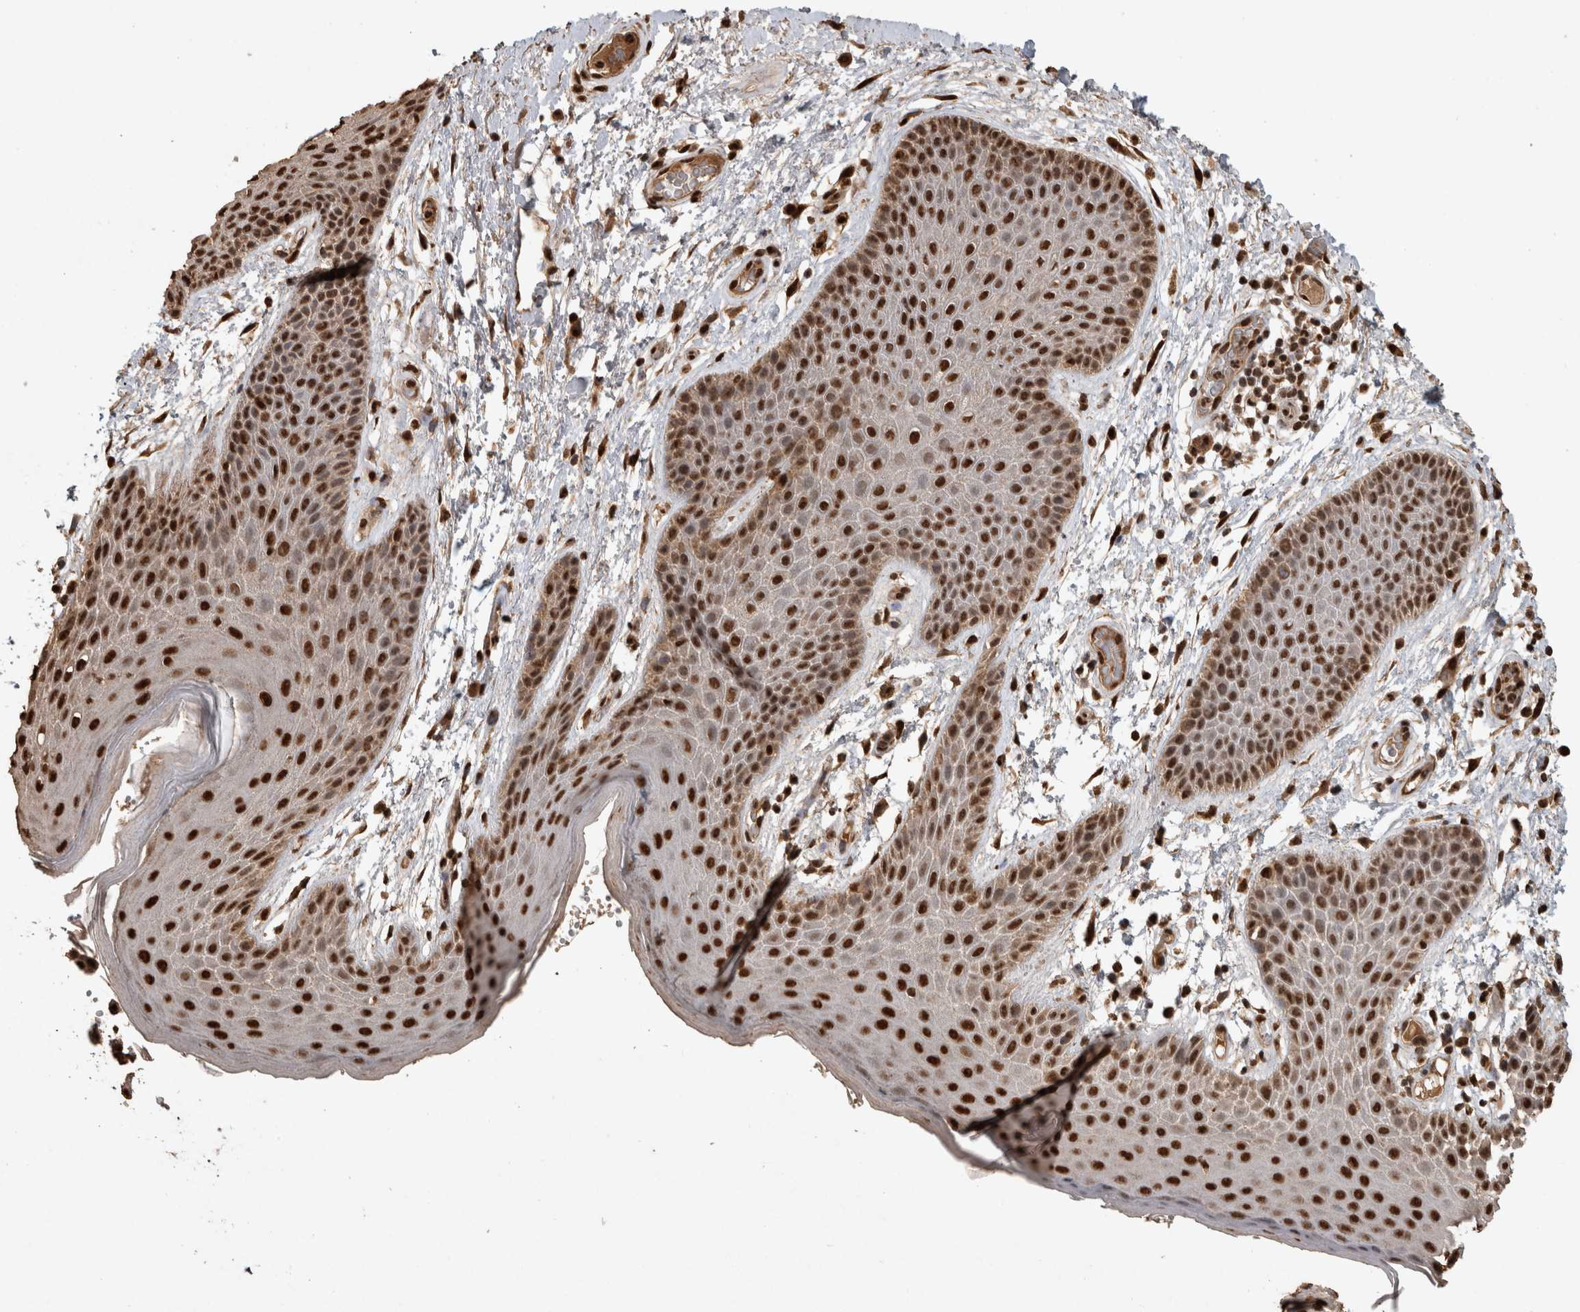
{"staining": {"intensity": "strong", "quantity": ">75%", "location": "nuclear"}, "tissue": "skin", "cell_type": "Epidermal cells", "image_type": "normal", "snomed": [{"axis": "morphology", "description": "Normal tissue, NOS"}, {"axis": "topography", "description": "Anal"}], "caption": "Brown immunohistochemical staining in normal human skin exhibits strong nuclear staining in approximately >75% of epidermal cells.", "gene": "RAD50", "patient": {"sex": "male", "age": 74}}